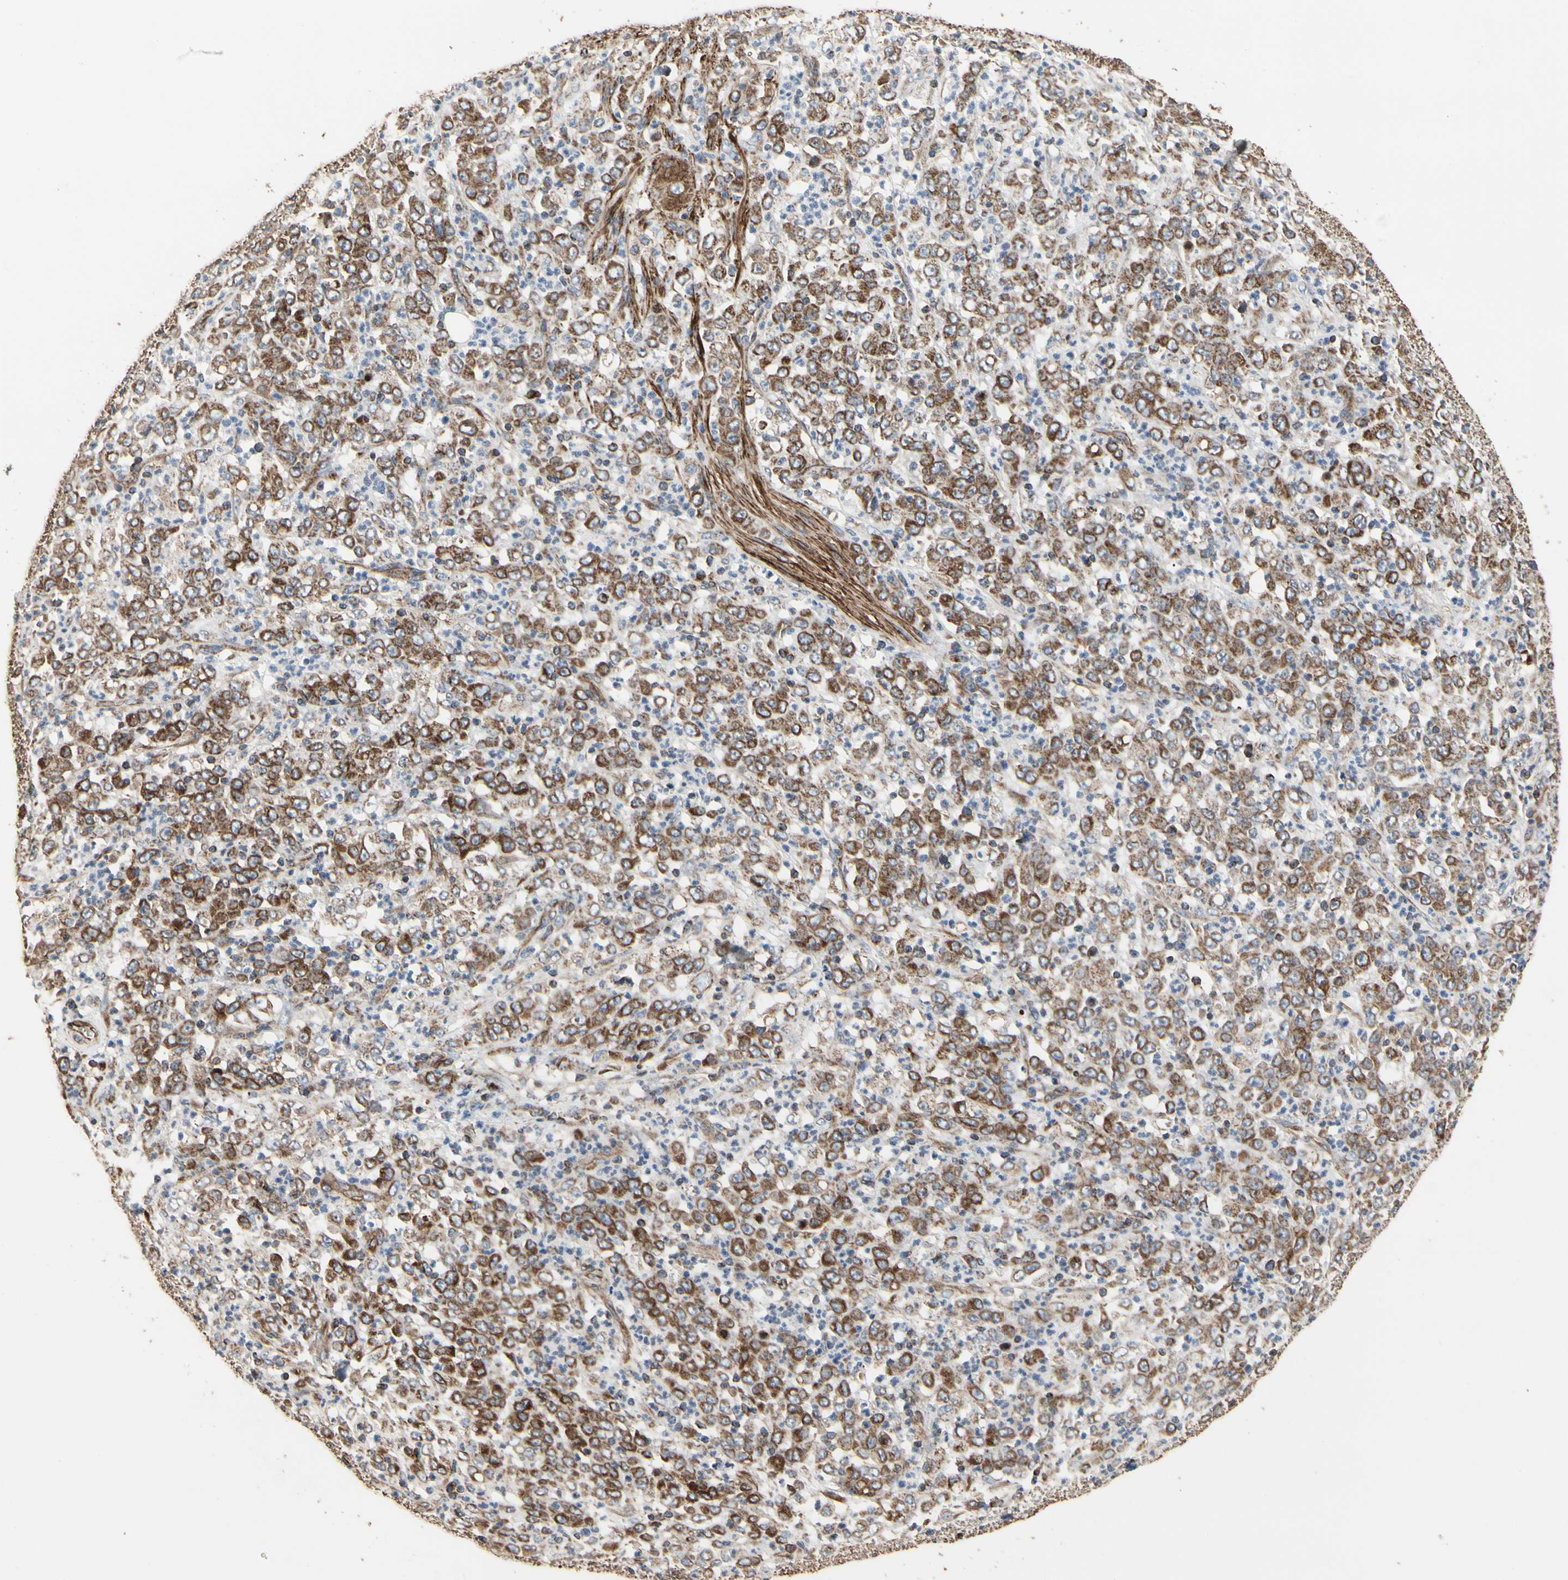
{"staining": {"intensity": "moderate", "quantity": "25%-75%", "location": "cytoplasmic/membranous"}, "tissue": "stomach cancer", "cell_type": "Tumor cells", "image_type": "cancer", "snomed": [{"axis": "morphology", "description": "Adenocarcinoma, NOS"}, {"axis": "topography", "description": "Stomach, lower"}], "caption": "Immunohistochemical staining of human stomach adenocarcinoma reveals moderate cytoplasmic/membranous protein expression in approximately 25%-75% of tumor cells. The staining was performed using DAB, with brown indicating positive protein expression. Nuclei are stained blue with hematoxylin.", "gene": "TUBA1A", "patient": {"sex": "female", "age": 71}}